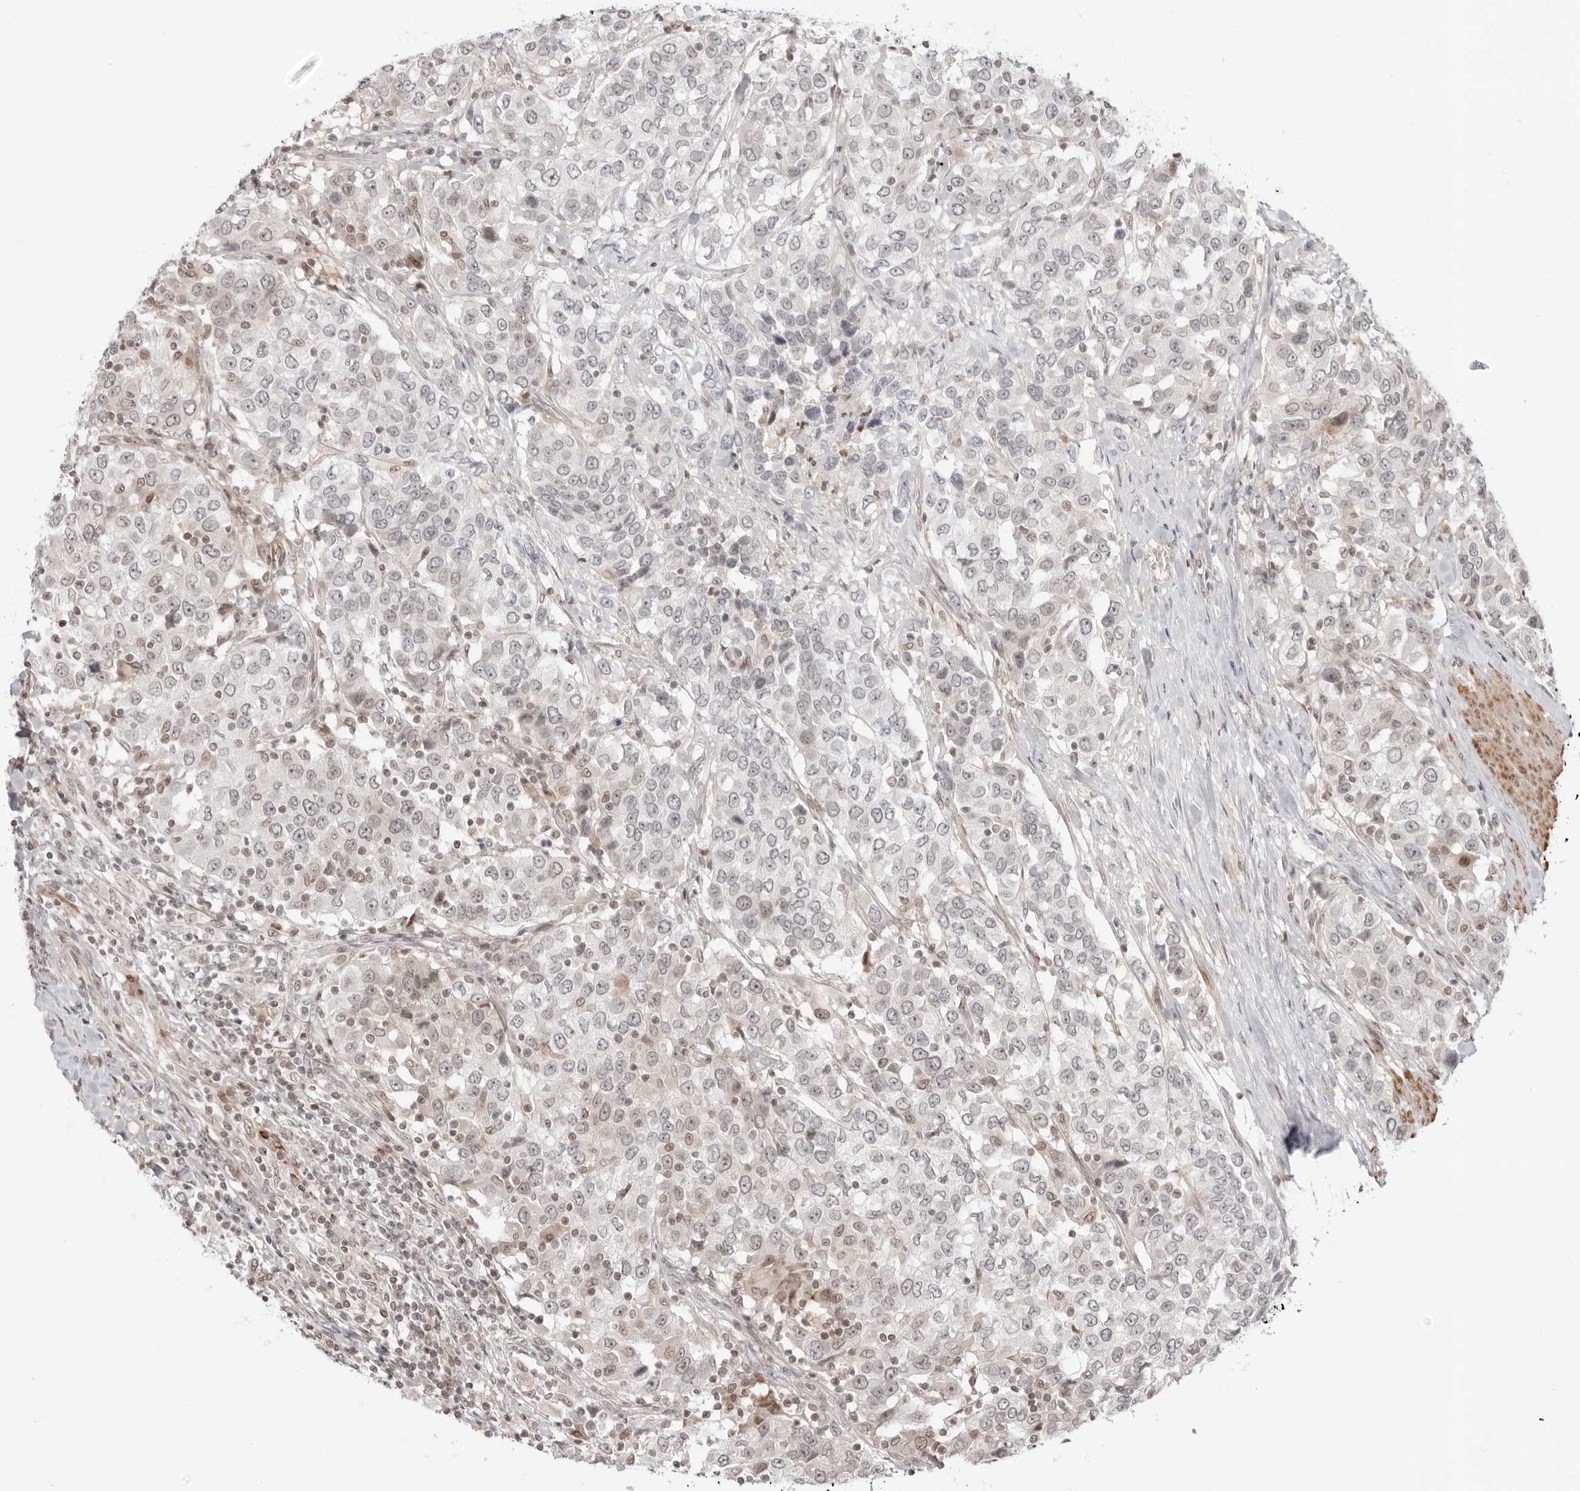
{"staining": {"intensity": "negative", "quantity": "none", "location": "none"}, "tissue": "urothelial cancer", "cell_type": "Tumor cells", "image_type": "cancer", "snomed": [{"axis": "morphology", "description": "Urothelial carcinoma, High grade"}, {"axis": "topography", "description": "Urinary bladder"}], "caption": "IHC micrograph of neoplastic tissue: urothelial carcinoma (high-grade) stained with DAB (3,3'-diaminobenzidine) shows no significant protein positivity in tumor cells.", "gene": "RNF146", "patient": {"sex": "female", "age": 80}}